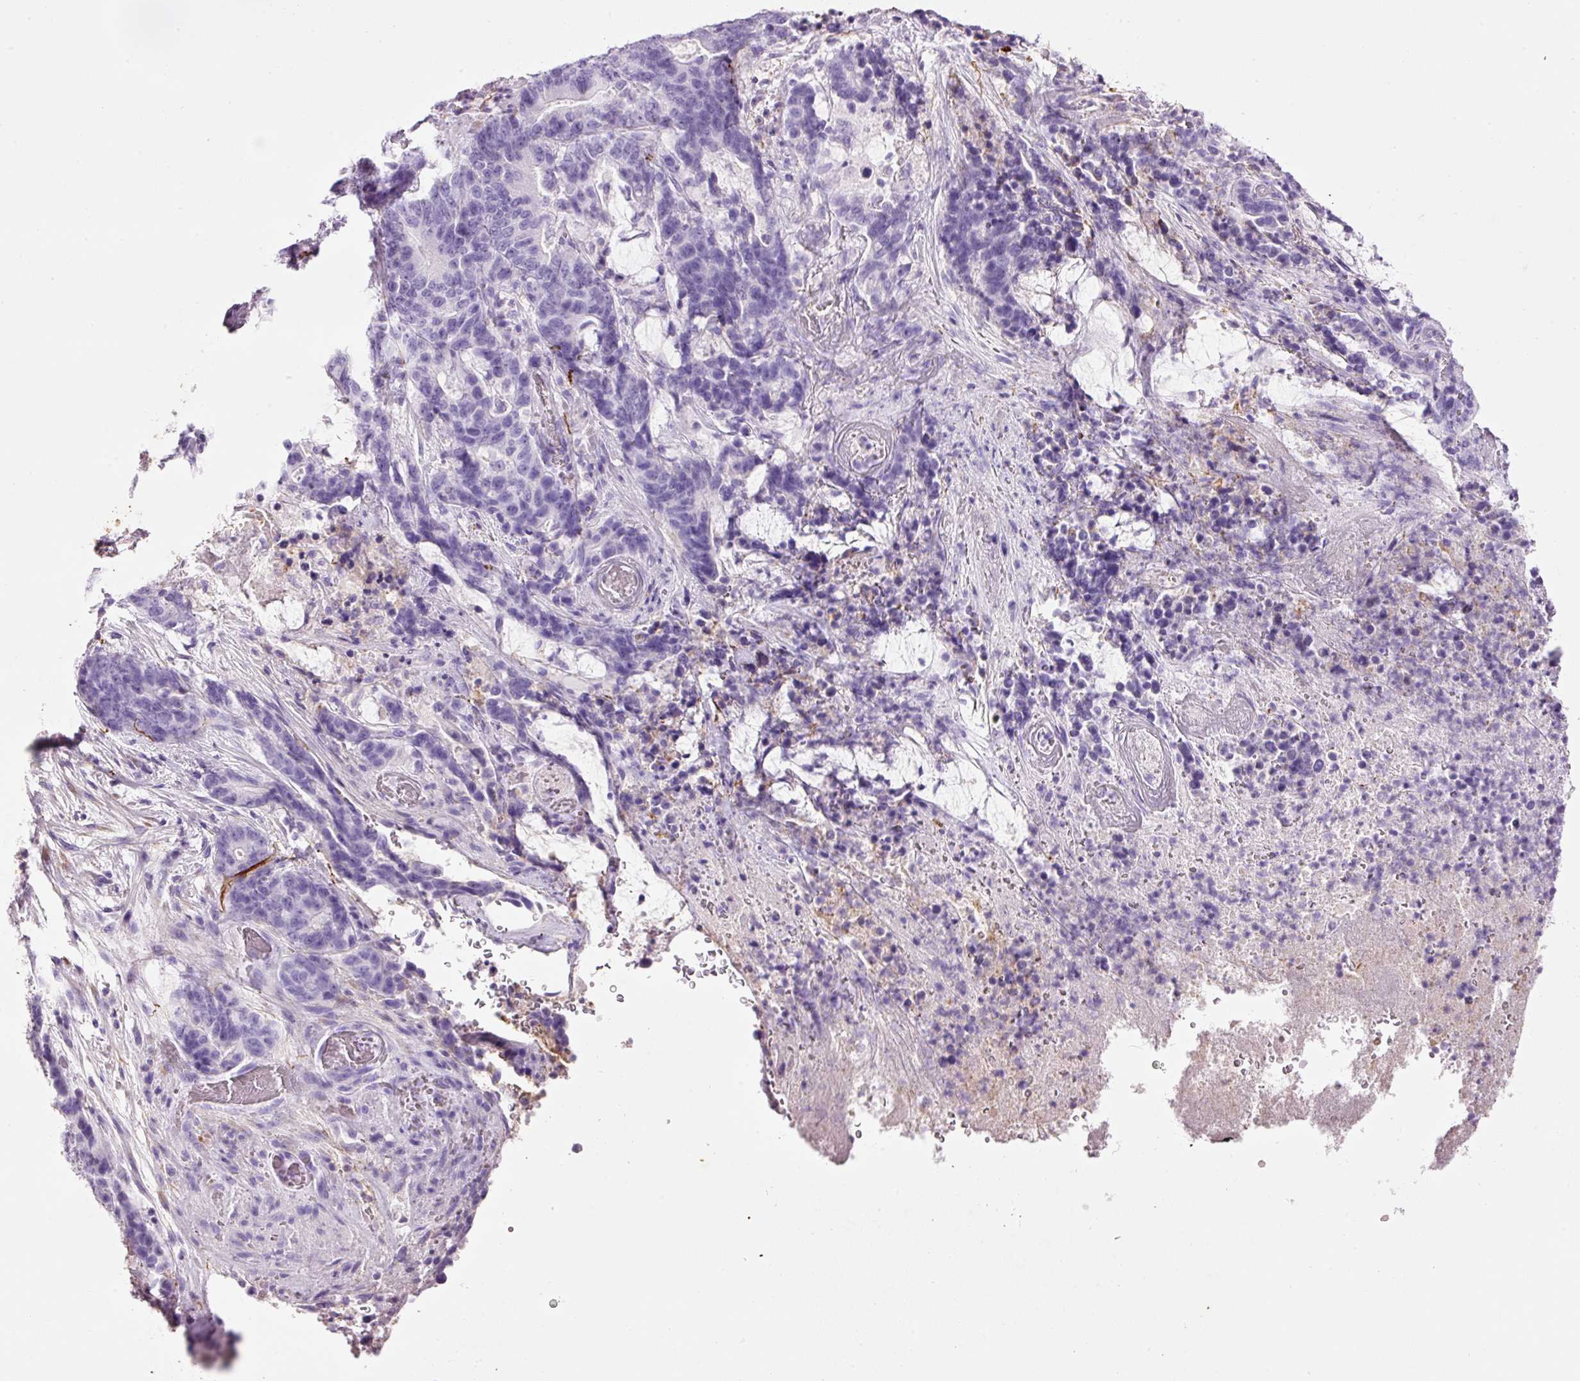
{"staining": {"intensity": "negative", "quantity": "none", "location": "none"}, "tissue": "stomach cancer", "cell_type": "Tumor cells", "image_type": "cancer", "snomed": [{"axis": "morphology", "description": "Normal tissue, NOS"}, {"axis": "morphology", "description": "Adenocarcinoma, NOS"}, {"axis": "topography", "description": "Stomach"}], "caption": "IHC histopathology image of neoplastic tissue: stomach adenocarcinoma stained with DAB reveals no significant protein staining in tumor cells.", "gene": "MFAP4", "patient": {"sex": "female", "age": 64}}